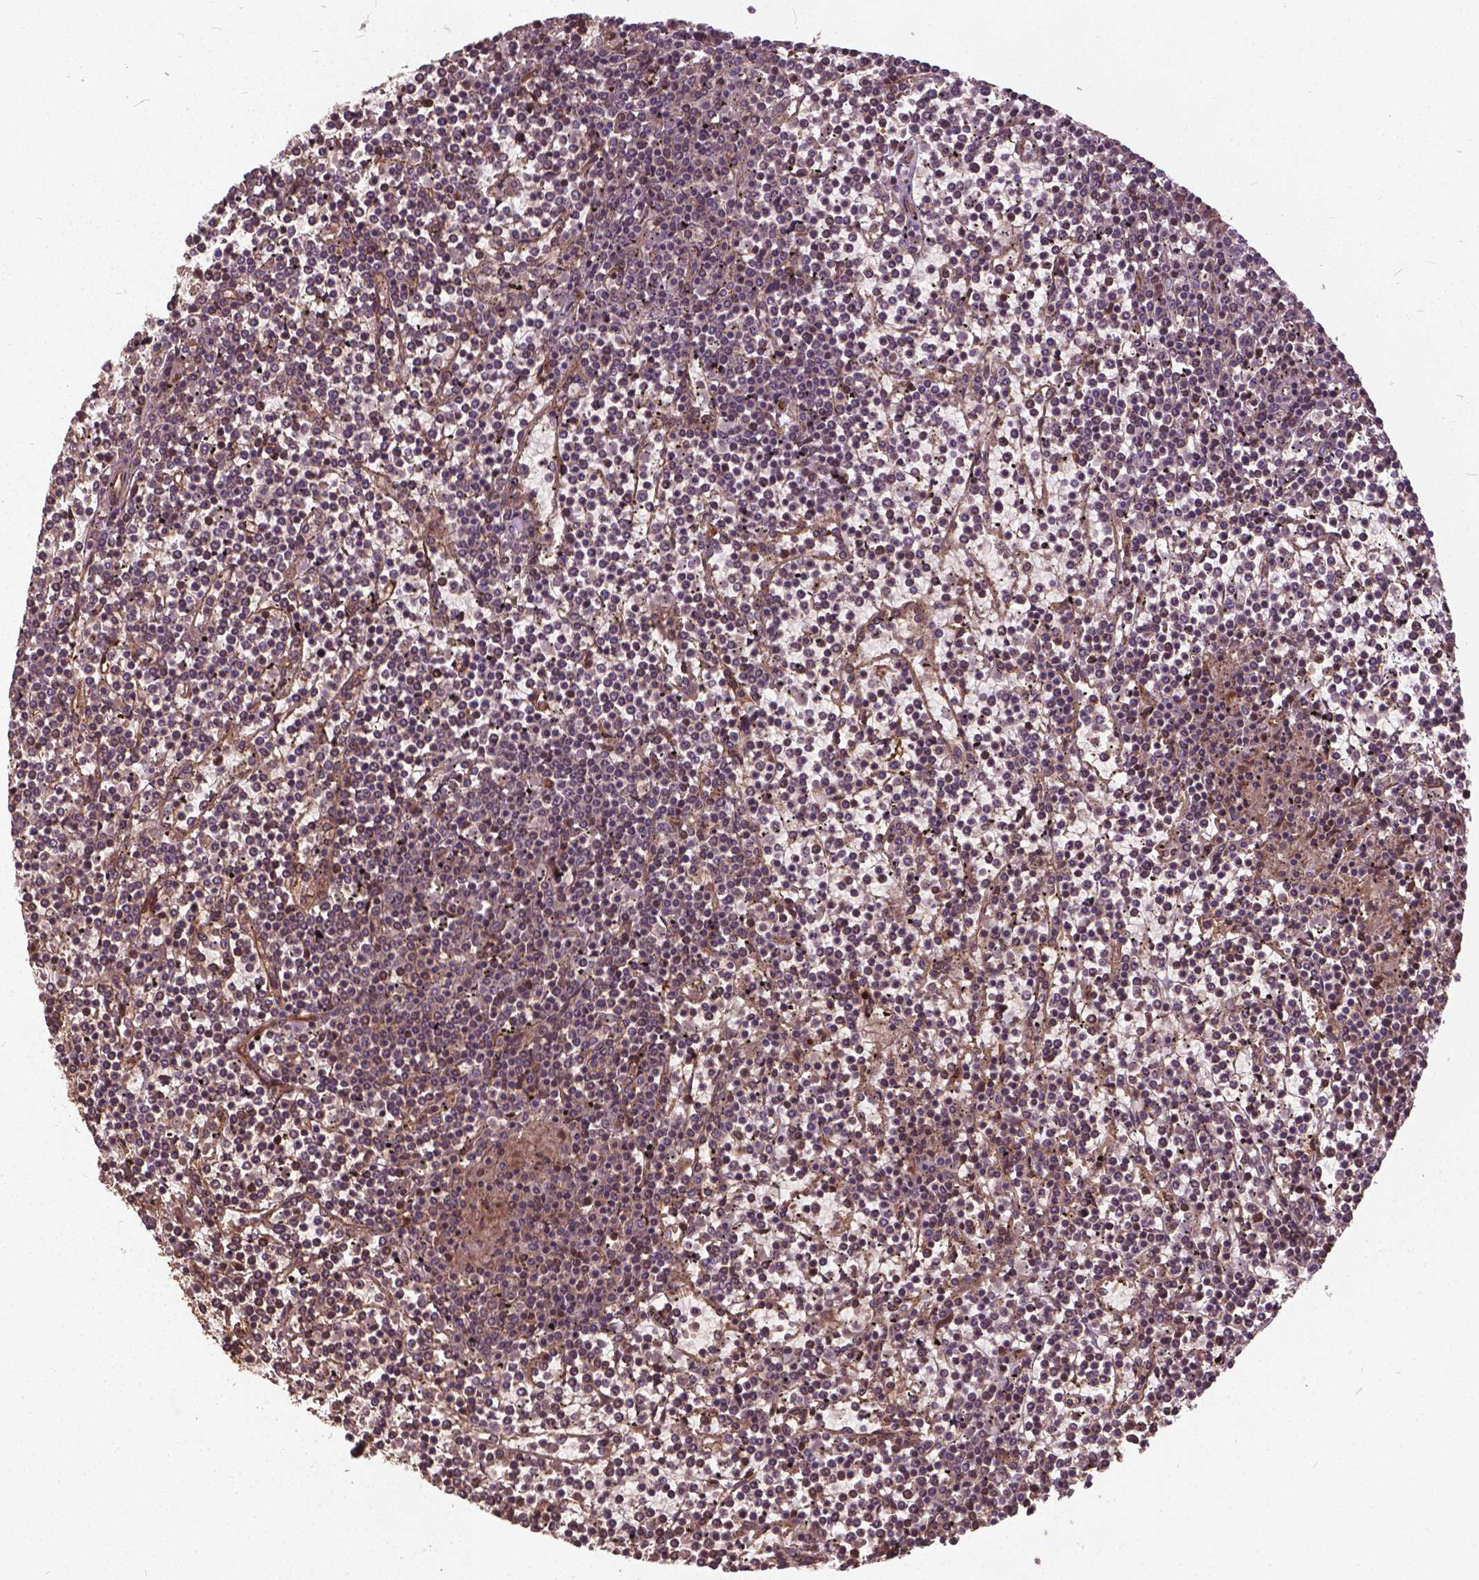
{"staining": {"intensity": "weak", "quantity": "25%-75%", "location": "cytoplasmic/membranous"}, "tissue": "lymphoma", "cell_type": "Tumor cells", "image_type": "cancer", "snomed": [{"axis": "morphology", "description": "Malignant lymphoma, non-Hodgkin's type, Low grade"}, {"axis": "topography", "description": "Spleen"}], "caption": "Immunohistochemistry (IHC) photomicrograph of low-grade malignant lymphoma, non-Hodgkin's type stained for a protein (brown), which reveals low levels of weak cytoplasmic/membranous positivity in approximately 25%-75% of tumor cells.", "gene": "UBXN2A", "patient": {"sex": "female", "age": 19}}